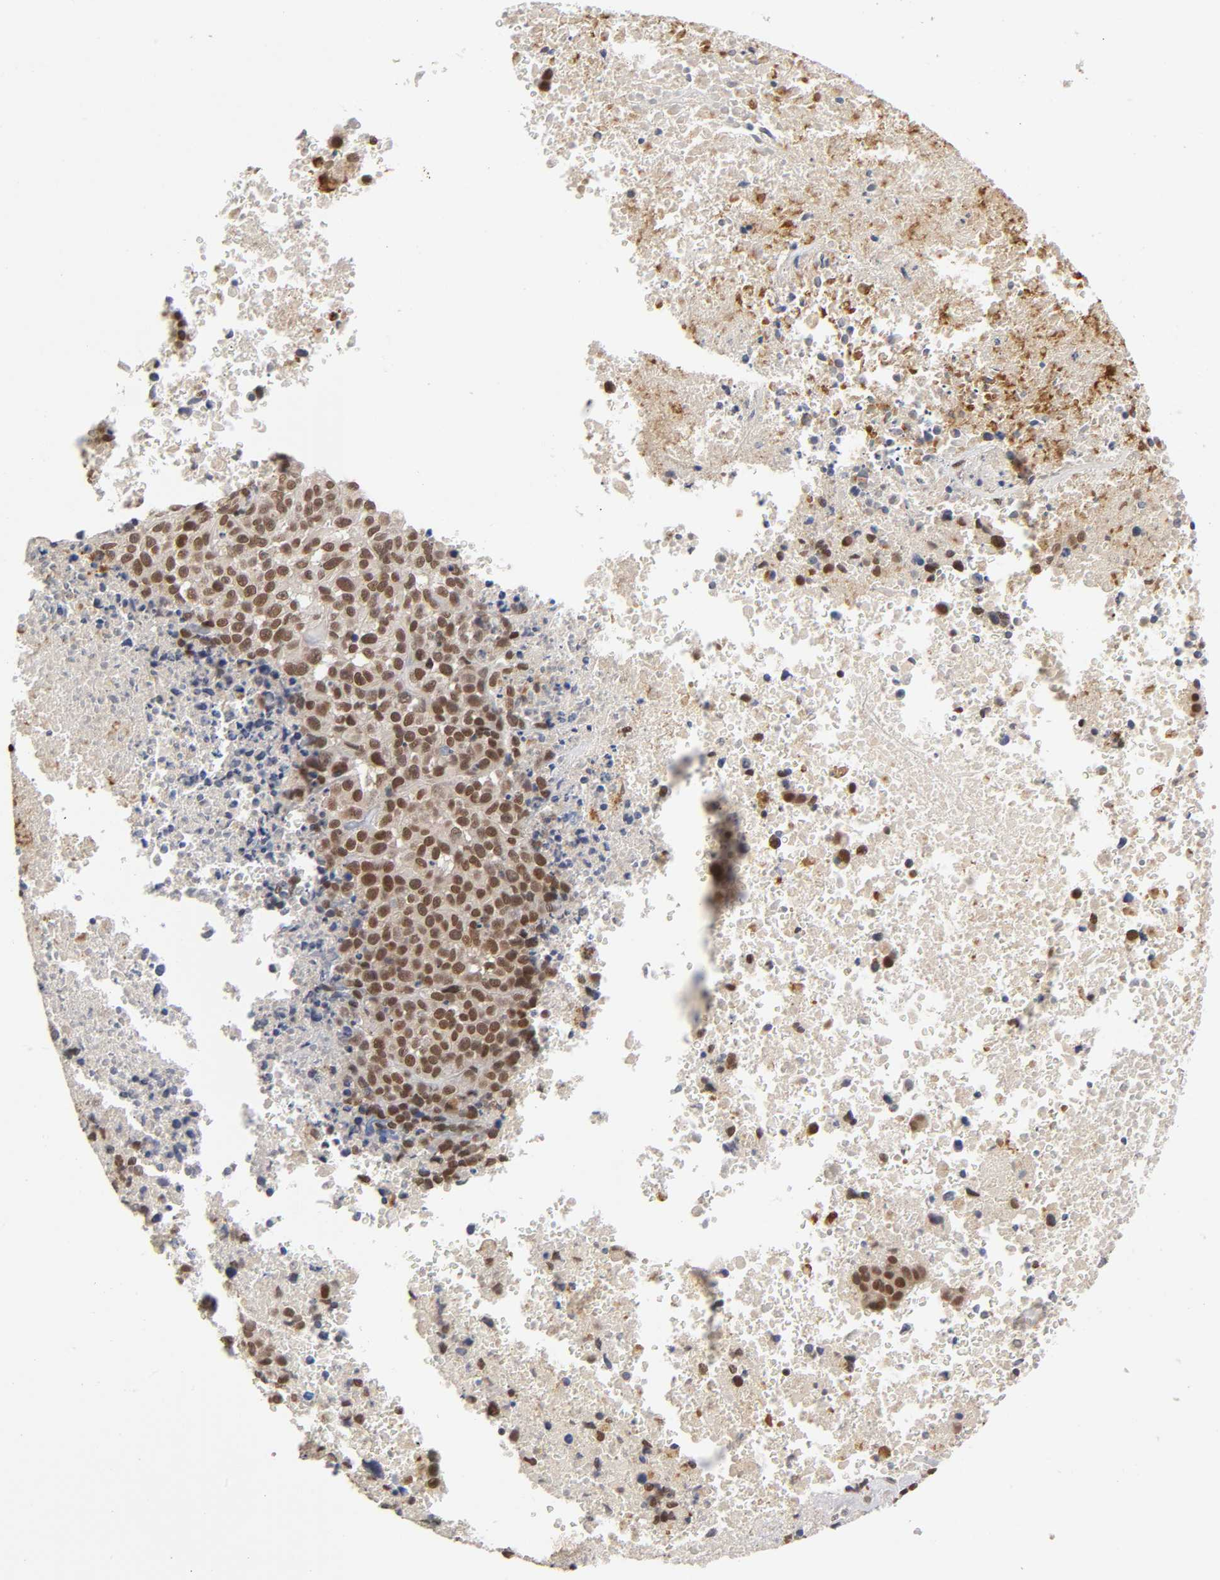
{"staining": {"intensity": "strong", "quantity": ">75%", "location": "cytoplasmic/membranous,nuclear"}, "tissue": "melanoma", "cell_type": "Tumor cells", "image_type": "cancer", "snomed": [{"axis": "morphology", "description": "Malignant melanoma, Metastatic site"}, {"axis": "topography", "description": "Cerebral cortex"}], "caption": "Melanoma stained for a protein (brown) shows strong cytoplasmic/membranous and nuclear positive expression in approximately >75% of tumor cells.", "gene": "EP300", "patient": {"sex": "female", "age": 52}}